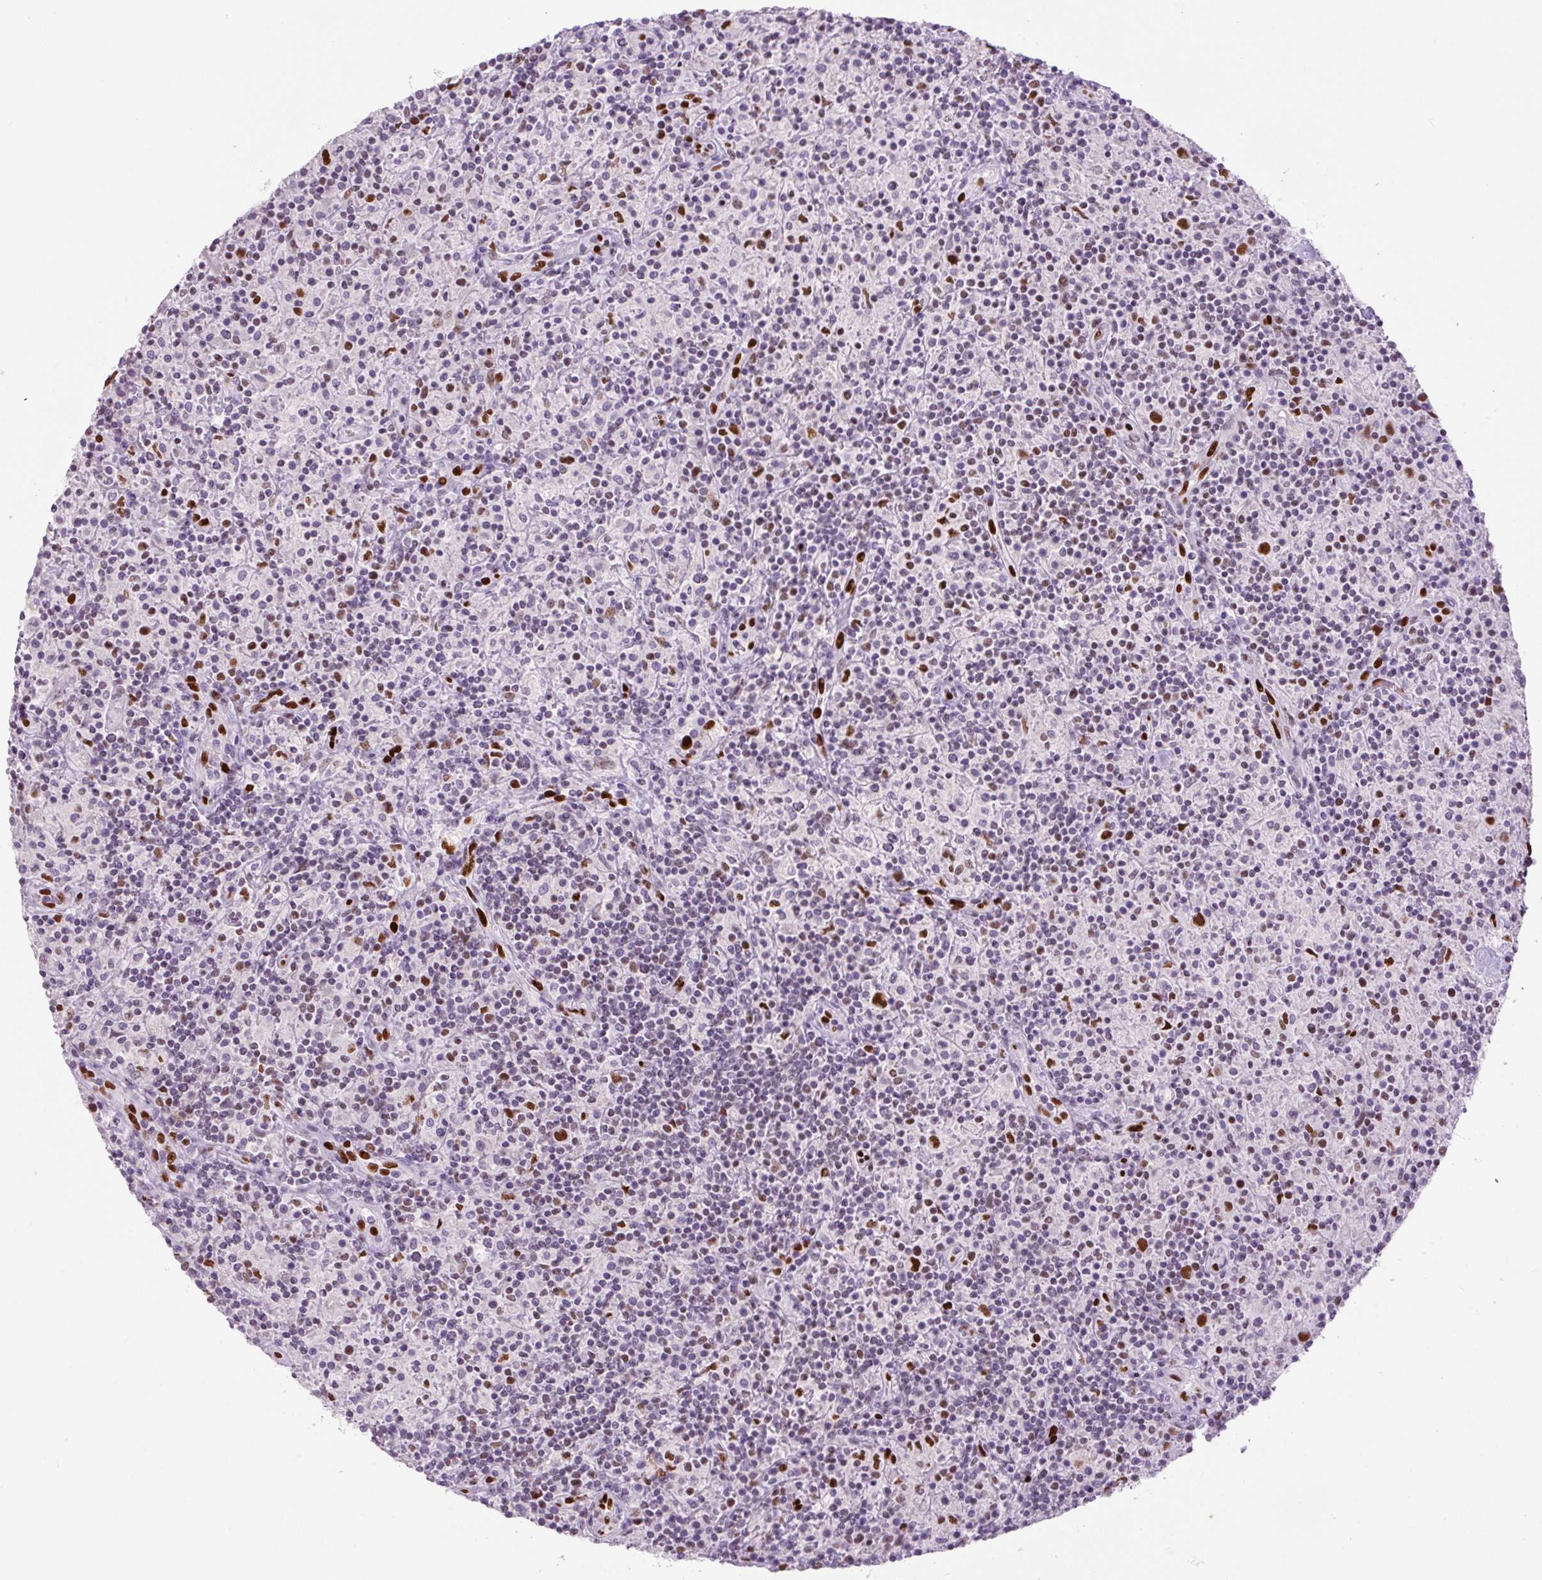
{"staining": {"intensity": "strong", "quantity": "25%-75%", "location": "nuclear"}, "tissue": "lymphoma", "cell_type": "Tumor cells", "image_type": "cancer", "snomed": [{"axis": "morphology", "description": "Hodgkin's disease, NOS"}, {"axis": "topography", "description": "Lymph node"}], "caption": "Tumor cells display high levels of strong nuclear staining in approximately 25%-75% of cells in Hodgkin's disease.", "gene": "ZEB1", "patient": {"sex": "male", "age": 70}}